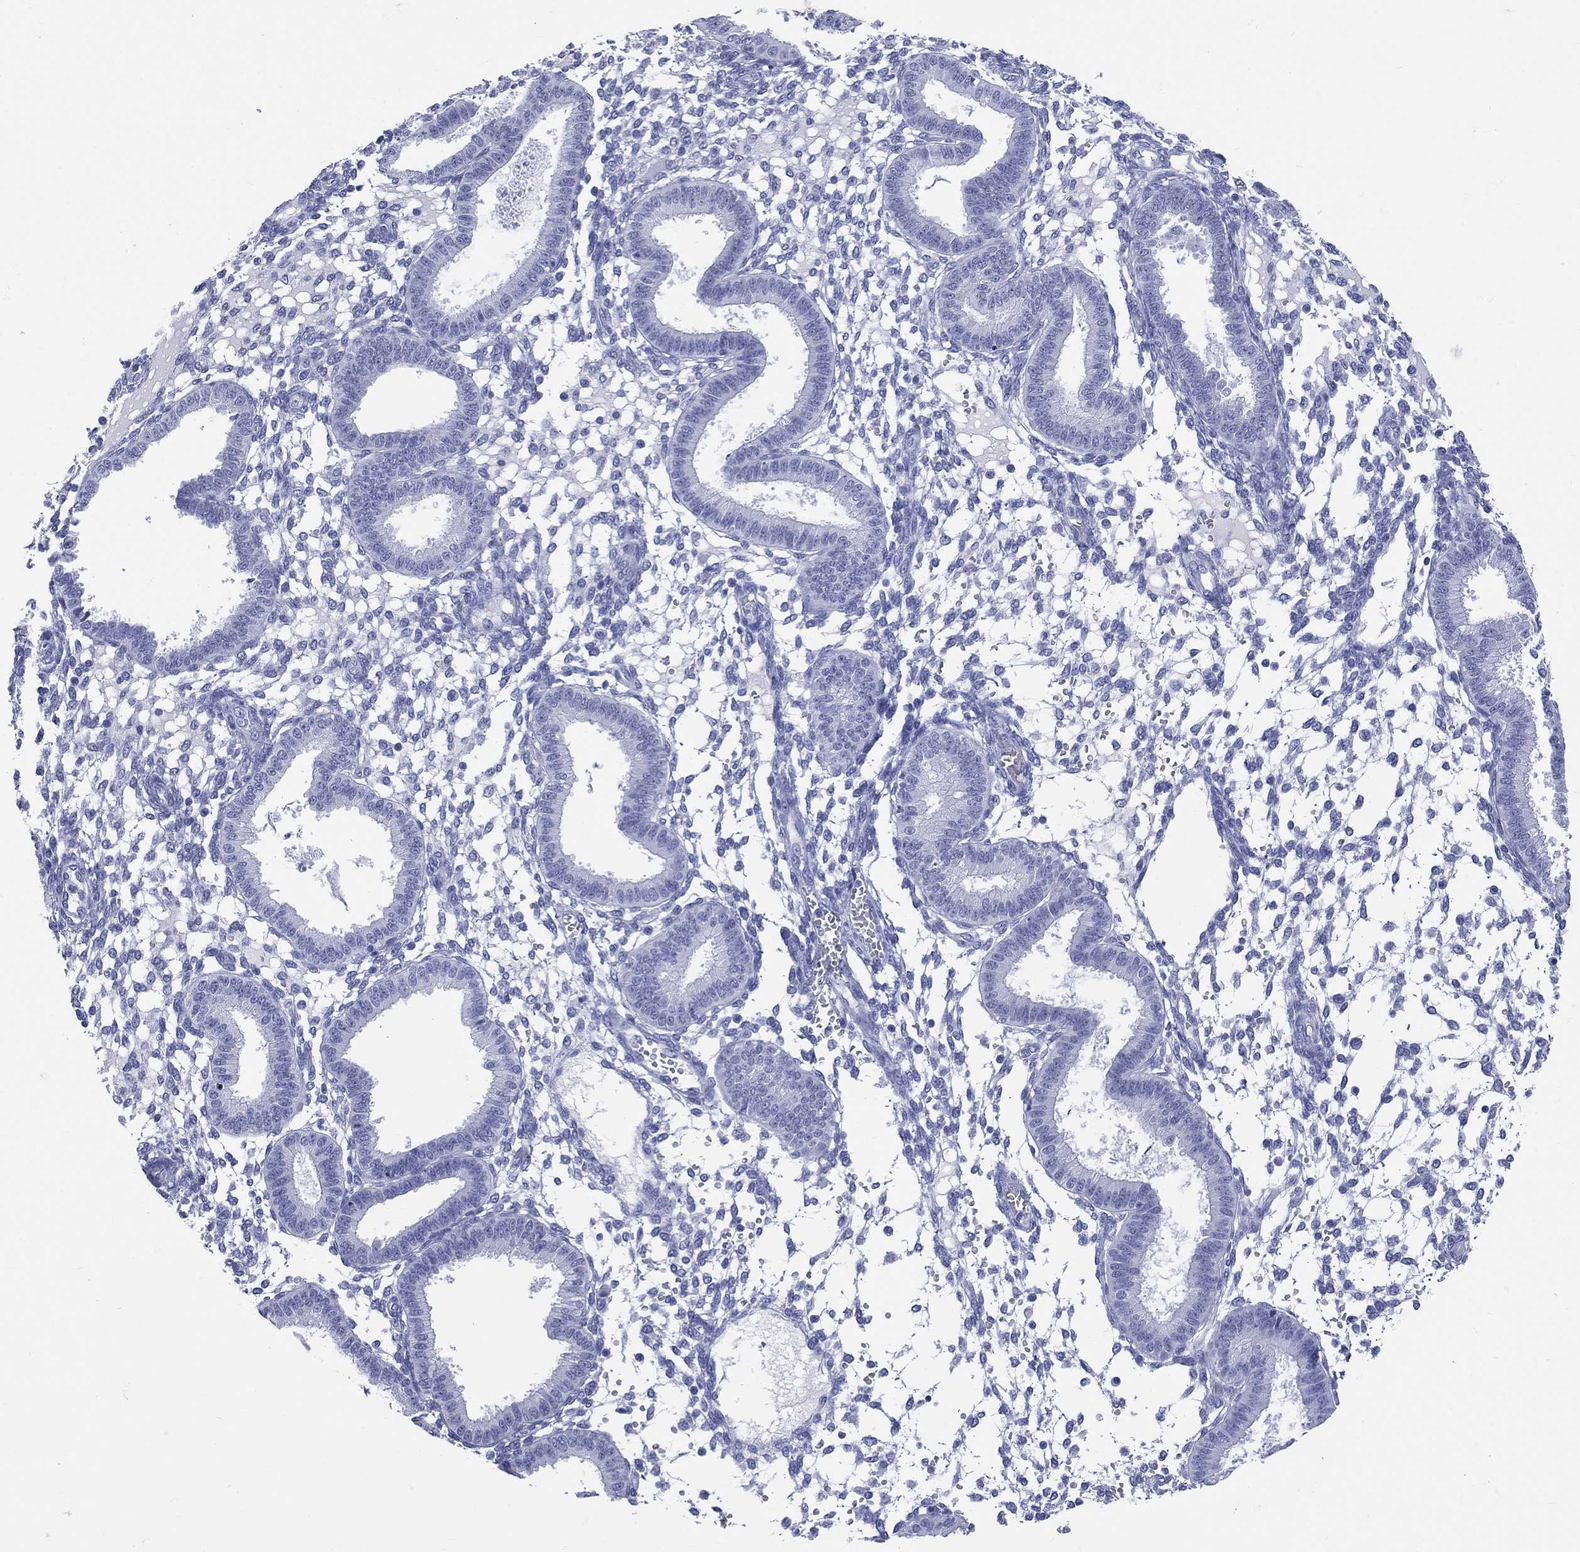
{"staining": {"intensity": "negative", "quantity": "none", "location": "none"}, "tissue": "endometrium", "cell_type": "Cells in endometrial stroma", "image_type": "normal", "snomed": [{"axis": "morphology", "description": "Normal tissue, NOS"}, {"axis": "topography", "description": "Endometrium"}], "caption": "IHC micrograph of normal human endometrium stained for a protein (brown), which shows no expression in cells in endometrial stroma. (Immunohistochemistry (ihc), brightfield microscopy, high magnification).", "gene": "CYLC1", "patient": {"sex": "female", "age": 43}}